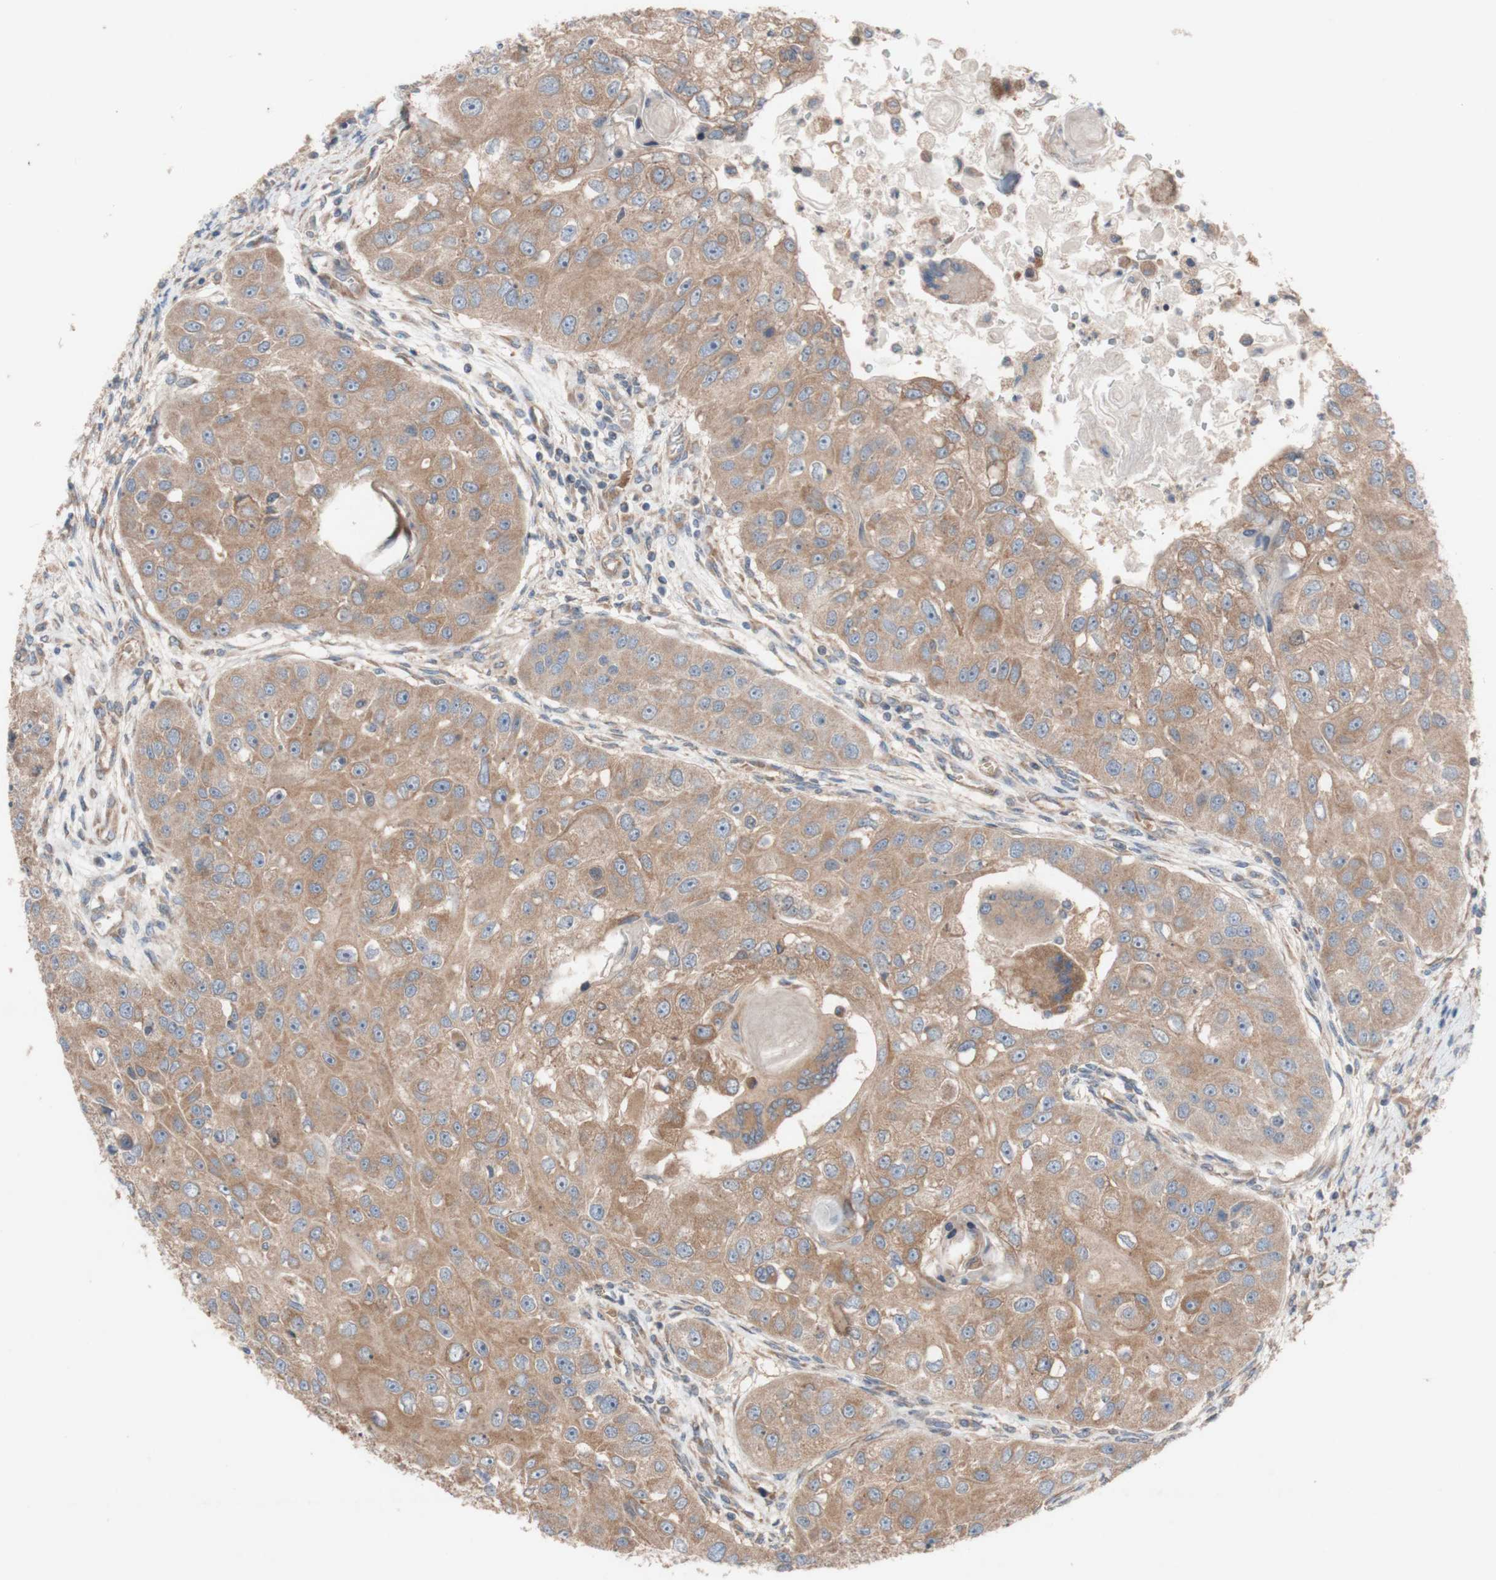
{"staining": {"intensity": "moderate", "quantity": ">75%", "location": "cytoplasmic/membranous"}, "tissue": "head and neck cancer", "cell_type": "Tumor cells", "image_type": "cancer", "snomed": [{"axis": "morphology", "description": "Normal tissue, NOS"}, {"axis": "morphology", "description": "Squamous cell carcinoma, NOS"}, {"axis": "topography", "description": "Skeletal muscle"}, {"axis": "topography", "description": "Head-Neck"}], "caption": "An immunohistochemistry photomicrograph of tumor tissue is shown. Protein staining in brown shows moderate cytoplasmic/membranous positivity in head and neck cancer (squamous cell carcinoma) within tumor cells. (Brightfield microscopy of DAB IHC at high magnification).", "gene": "TST", "patient": {"sex": "male", "age": 51}}